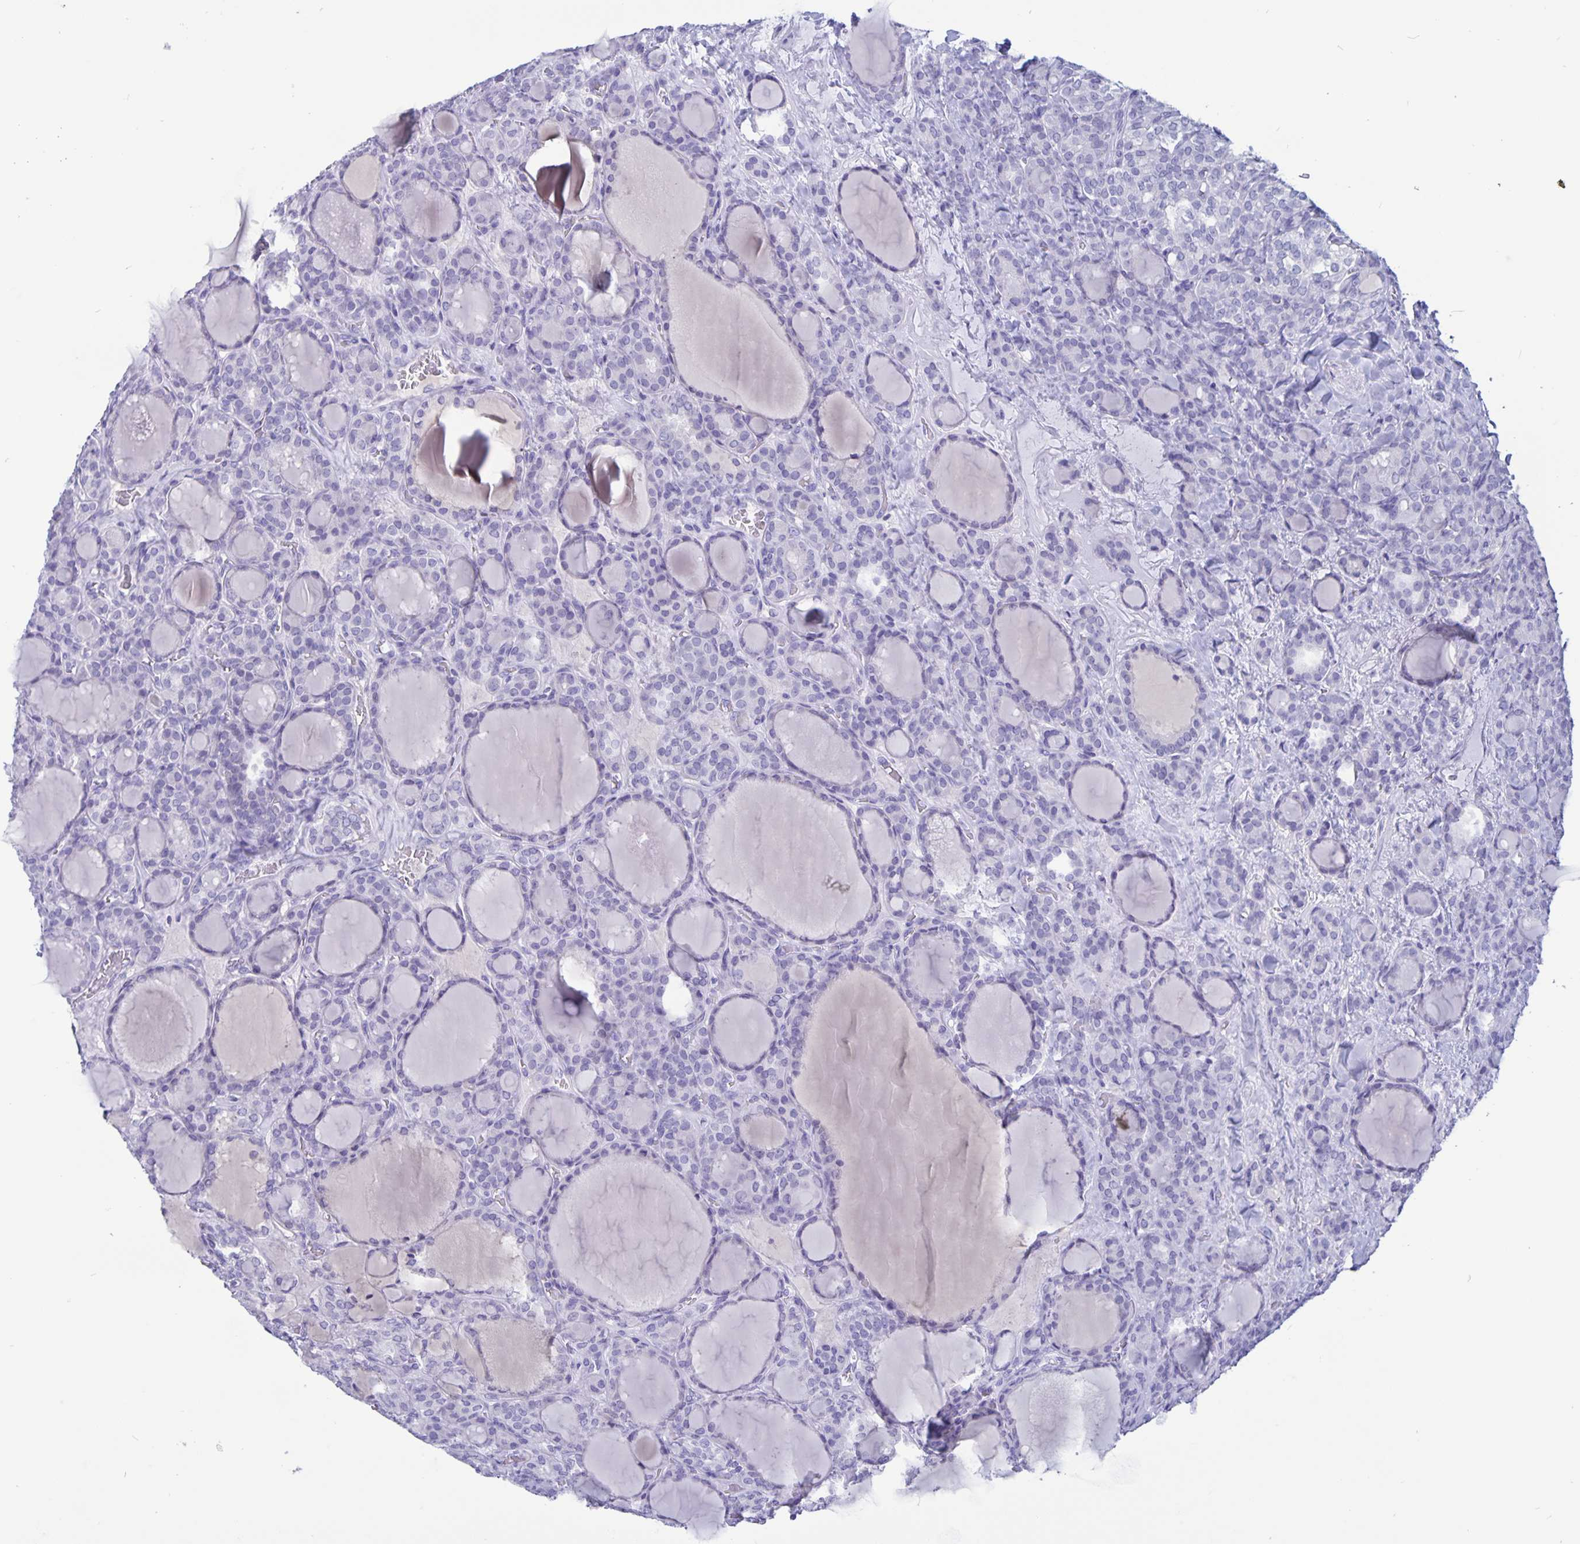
{"staining": {"intensity": "negative", "quantity": "none", "location": "none"}, "tissue": "thyroid cancer", "cell_type": "Tumor cells", "image_type": "cancer", "snomed": [{"axis": "morphology", "description": "Normal tissue, NOS"}, {"axis": "morphology", "description": "Follicular adenoma carcinoma, NOS"}, {"axis": "topography", "description": "Thyroid gland"}], "caption": "Immunohistochemistry (IHC) histopathology image of follicular adenoma carcinoma (thyroid) stained for a protein (brown), which displays no positivity in tumor cells.", "gene": "BPIFA3", "patient": {"sex": "female", "age": 31}}